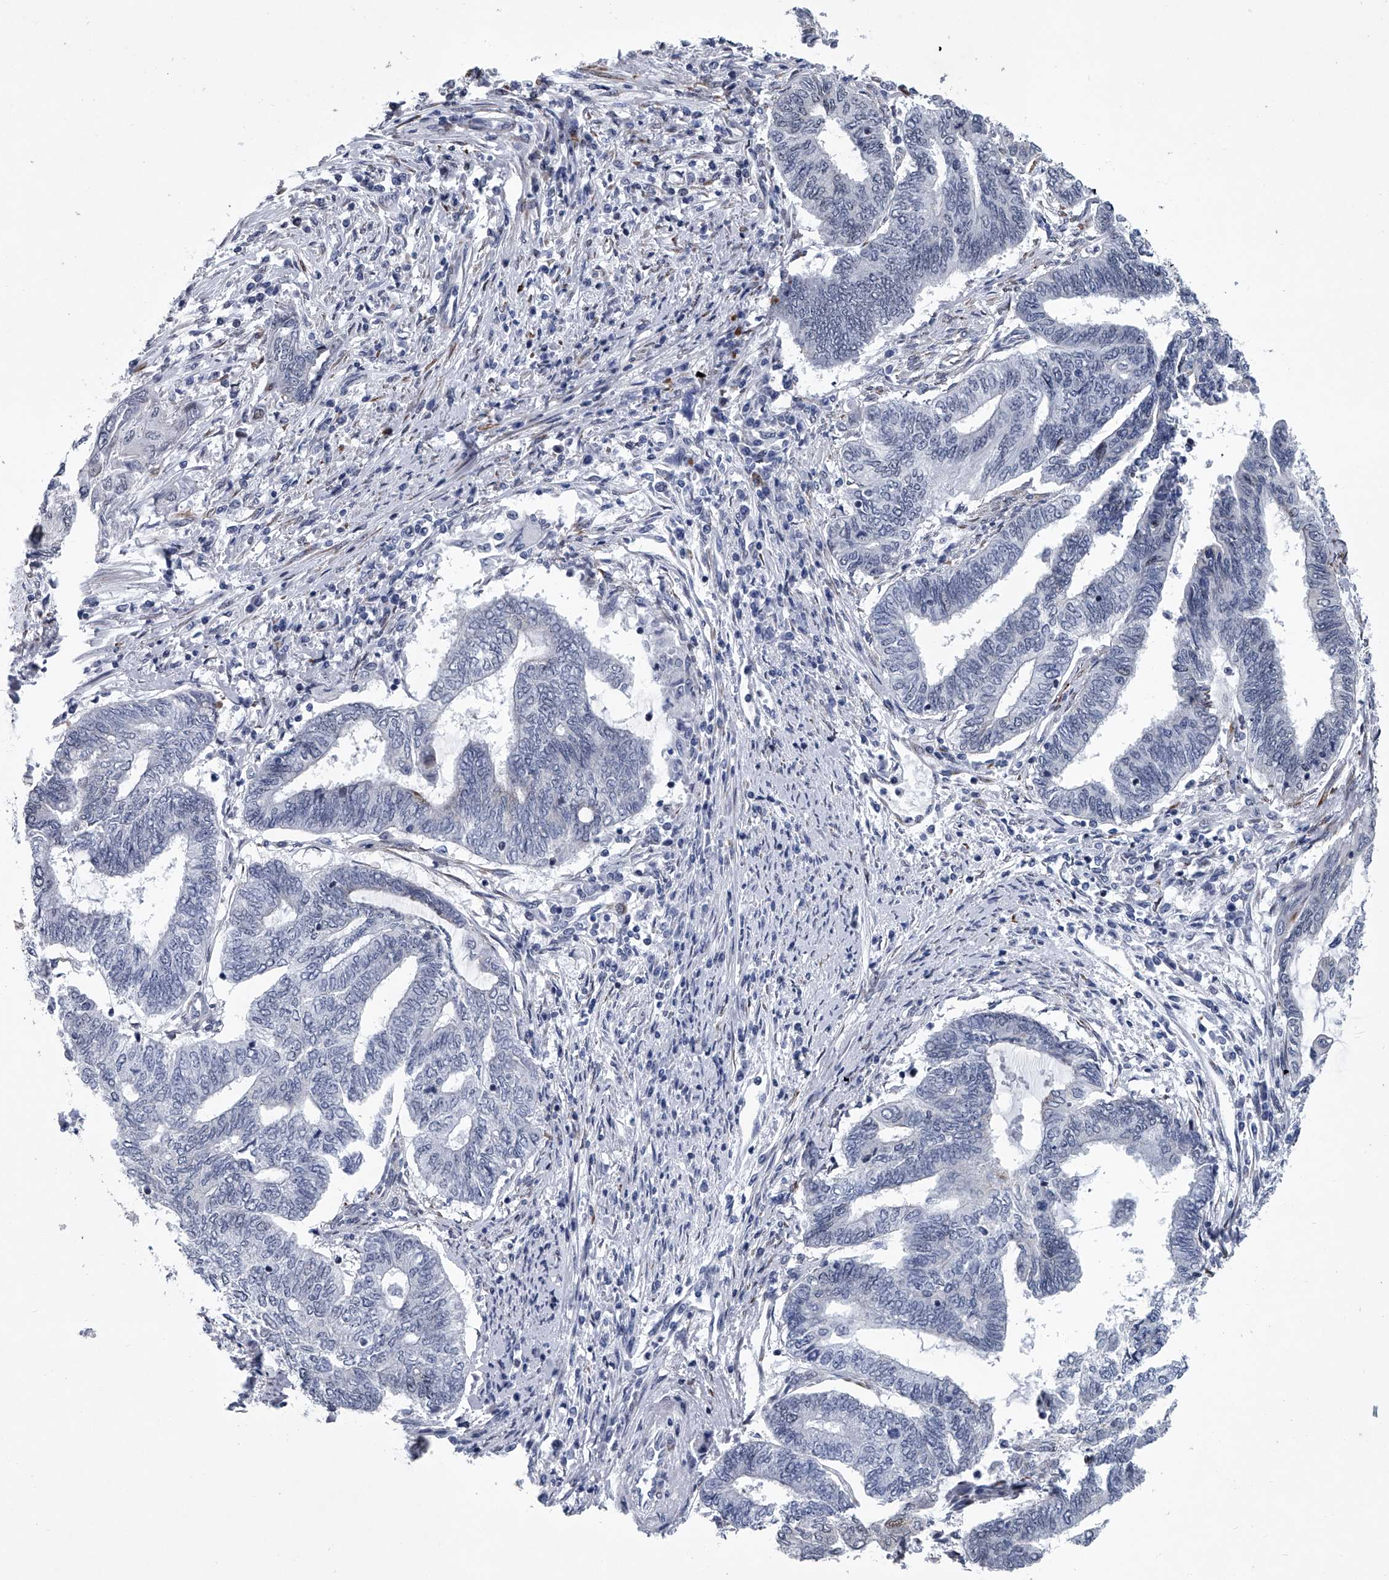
{"staining": {"intensity": "negative", "quantity": "none", "location": "none"}, "tissue": "endometrial cancer", "cell_type": "Tumor cells", "image_type": "cancer", "snomed": [{"axis": "morphology", "description": "Adenocarcinoma, NOS"}, {"axis": "topography", "description": "Uterus"}, {"axis": "topography", "description": "Endometrium"}], "caption": "A micrograph of endometrial cancer (adenocarcinoma) stained for a protein shows no brown staining in tumor cells.", "gene": "PPP2R5D", "patient": {"sex": "female", "age": 70}}